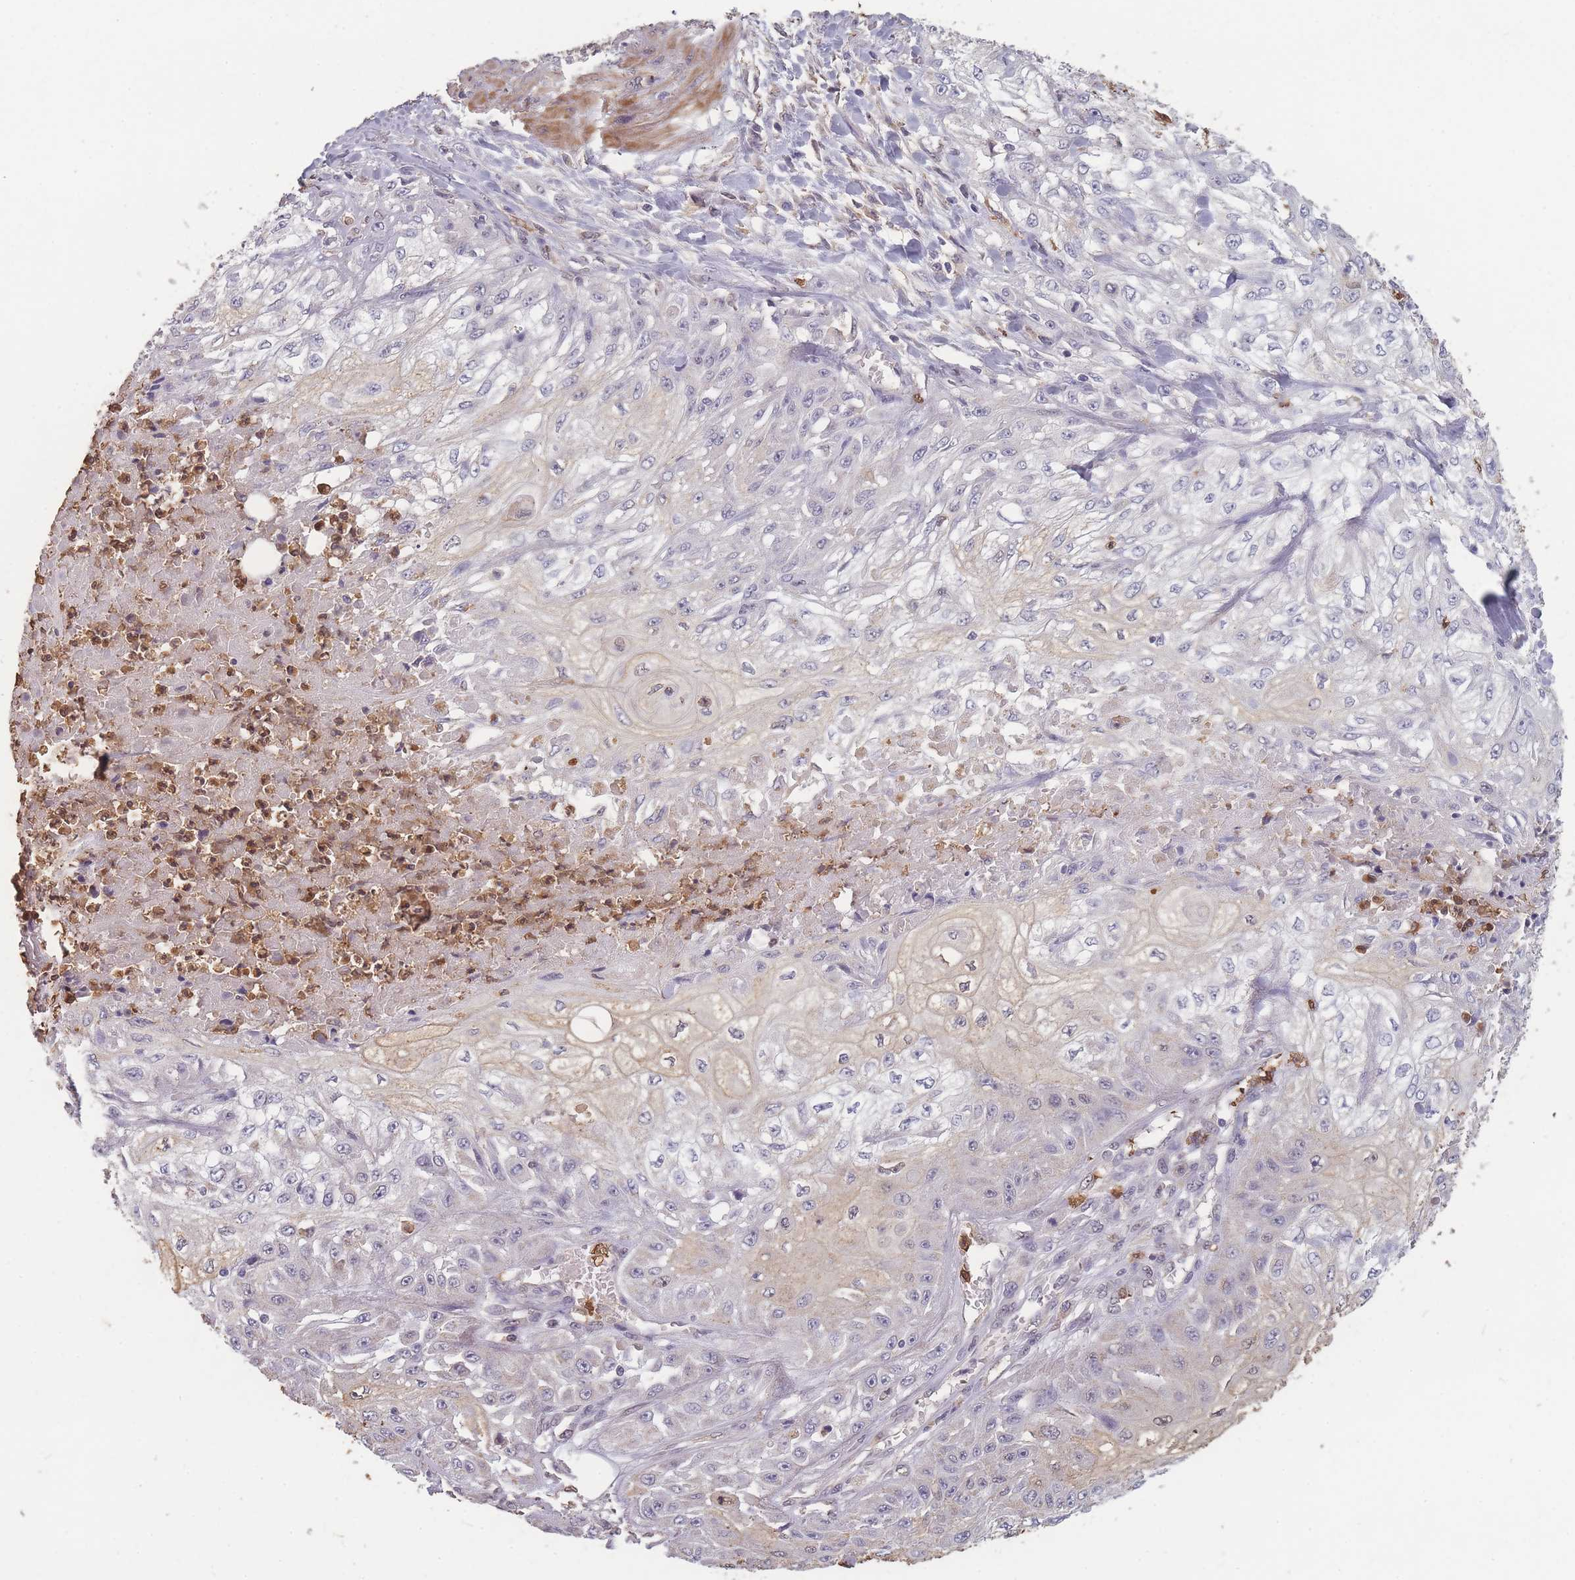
{"staining": {"intensity": "negative", "quantity": "none", "location": "none"}, "tissue": "skin cancer", "cell_type": "Tumor cells", "image_type": "cancer", "snomed": [{"axis": "morphology", "description": "Squamous cell carcinoma, NOS"}, {"axis": "morphology", "description": "Squamous cell carcinoma, metastatic, NOS"}, {"axis": "topography", "description": "Skin"}, {"axis": "topography", "description": "Lymph node"}], "caption": "Protein analysis of skin cancer shows no significant expression in tumor cells. (Immunohistochemistry, brightfield microscopy, high magnification).", "gene": "BST1", "patient": {"sex": "male", "age": 75}}